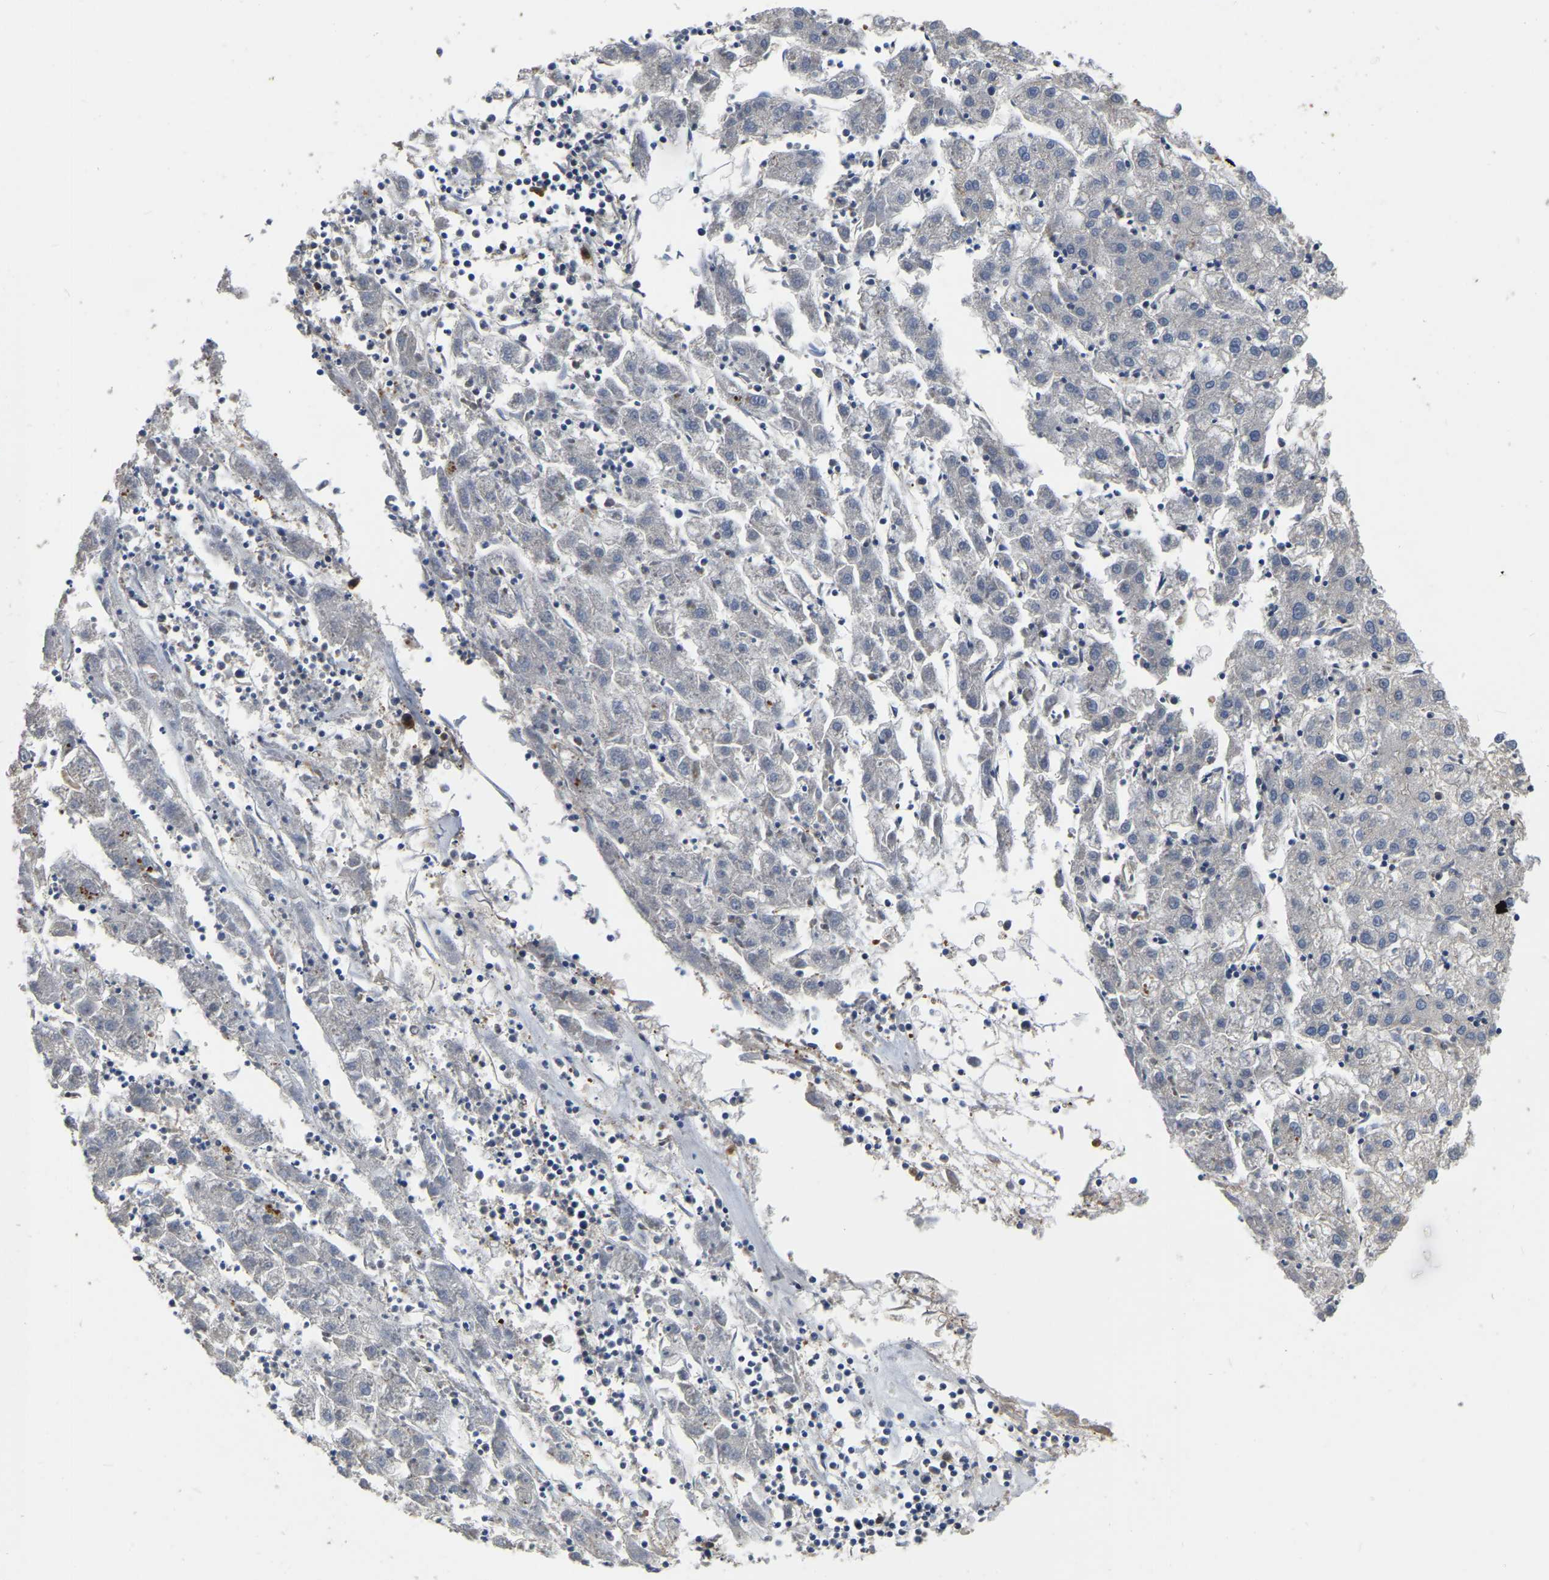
{"staining": {"intensity": "negative", "quantity": "none", "location": "none"}, "tissue": "liver cancer", "cell_type": "Tumor cells", "image_type": "cancer", "snomed": [{"axis": "morphology", "description": "Carcinoma, Hepatocellular, NOS"}, {"axis": "topography", "description": "Liver"}], "caption": "High power microscopy micrograph of an IHC micrograph of liver hepatocellular carcinoma, revealing no significant staining in tumor cells.", "gene": "GARS1", "patient": {"sex": "male", "age": 72}}